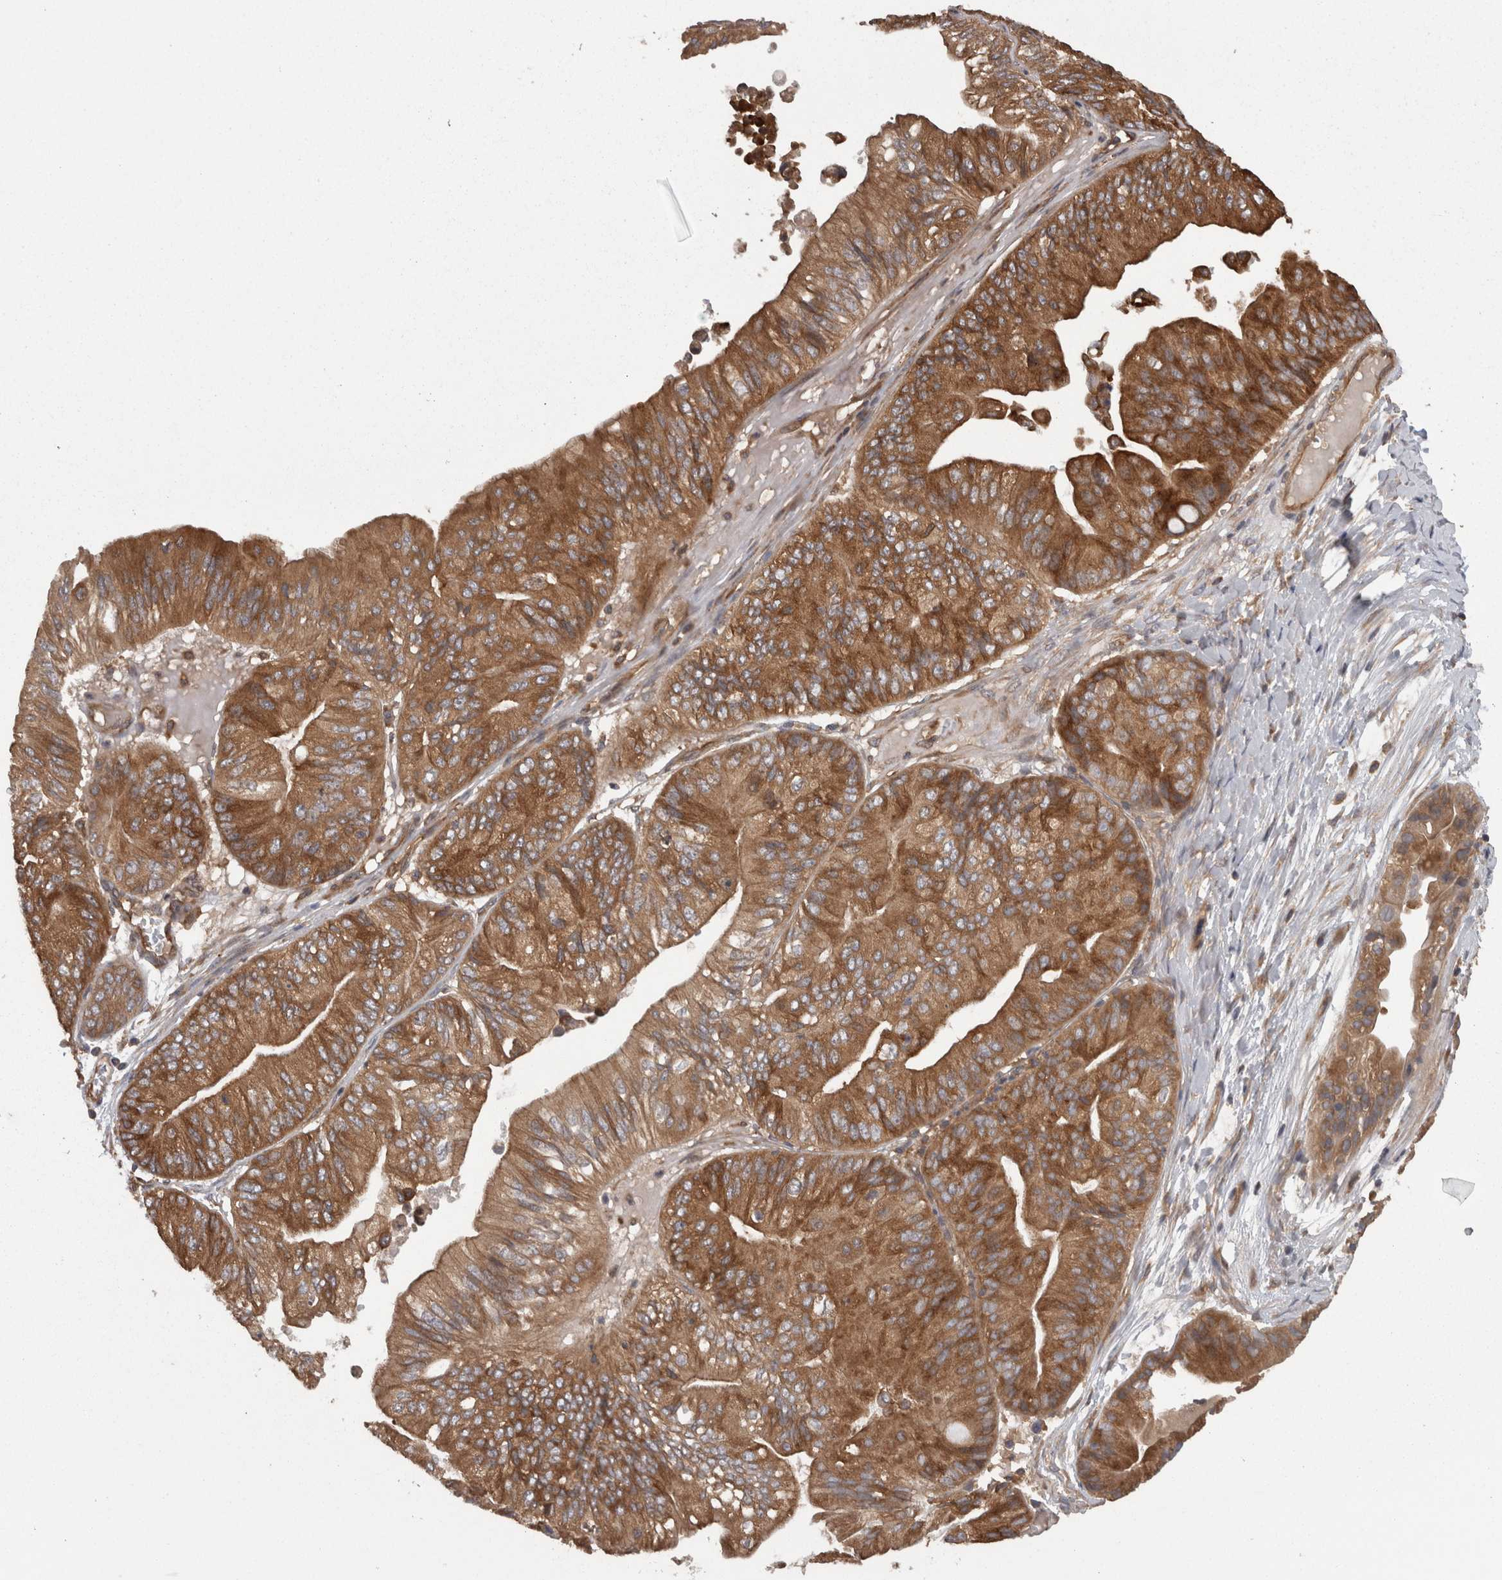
{"staining": {"intensity": "strong", "quantity": ">75%", "location": "cytoplasmic/membranous"}, "tissue": "ovarian cancer", "cell_type": "Tumor cells", "image_type": "cancer", "snomed": [{"axis": "morphology", "description": "Cystadenocarcinoma, mucinous, NOS"}, {"axis": "topography", "description": "Ovary"}], "caption": "Approximately >75% of tumor cells in human ovarian mucinous cystadenocarcinoma reveal strong cytoplasmic/membranous protein positivity as visualized by brown immunohistochemical staining.", "gene": "SMCR8", "patient": {"sex": "female", "age": 61}}